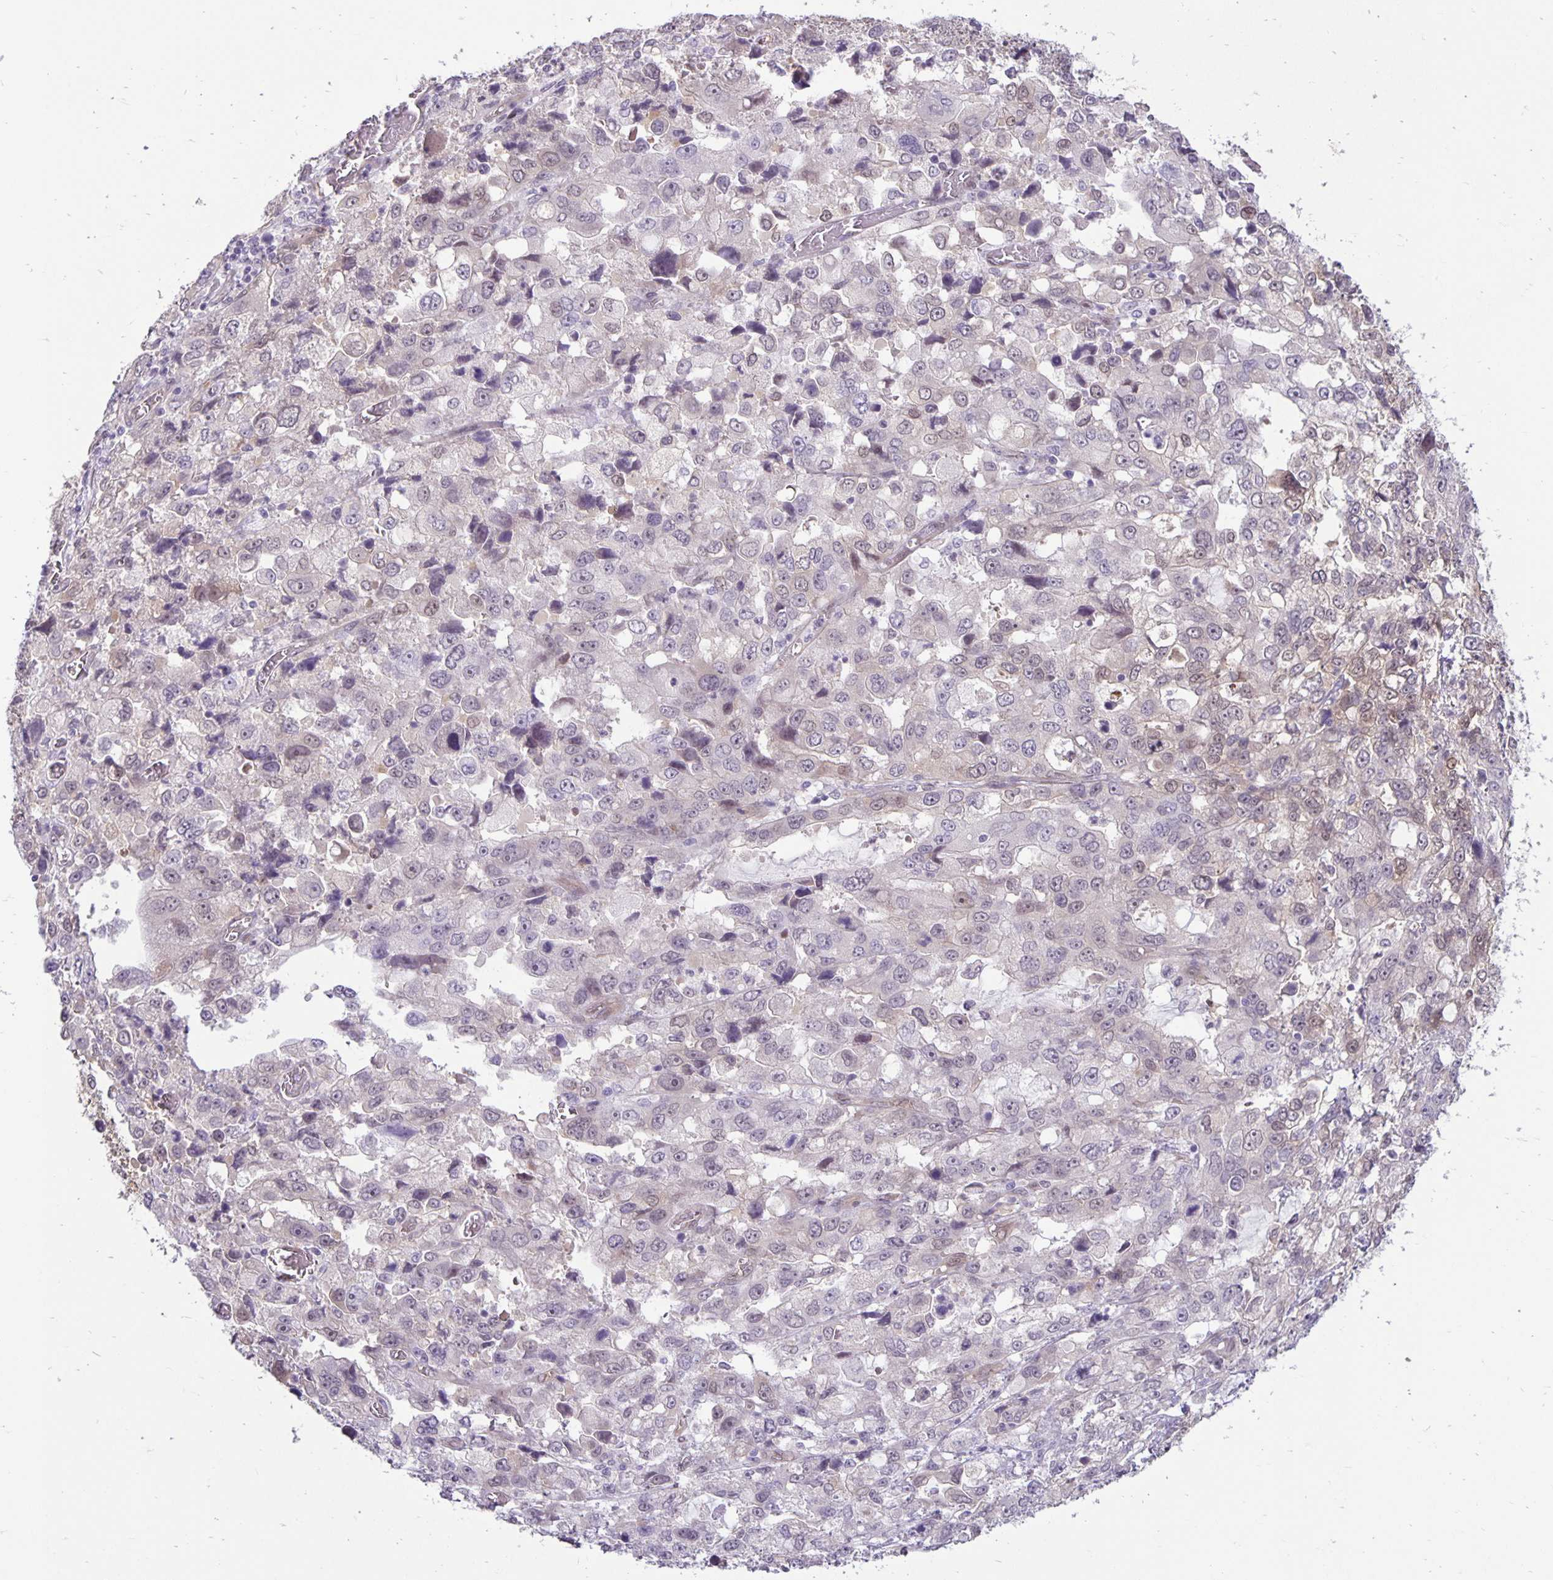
{"staining": {"intensity": "weak", "quantity": "<25%", "location": "cytoplasmic/membranous"}, "tissue": "stomach cancer", "cell_type": "Tumor cells", "image_type": "cancer", "snomed": [{"axis": "morphology", "description": "Adenocarcinoma, NOS"}, {"axis": "topography", "description": "Stomach, upper"}], "caption": "An immunohistochemistry image of stomach cancer is shown. There is no staining in tumor cells of stomach cancer.", "gene": "TAX1BP3", "patient": {"sex": "female", "age": 81}}